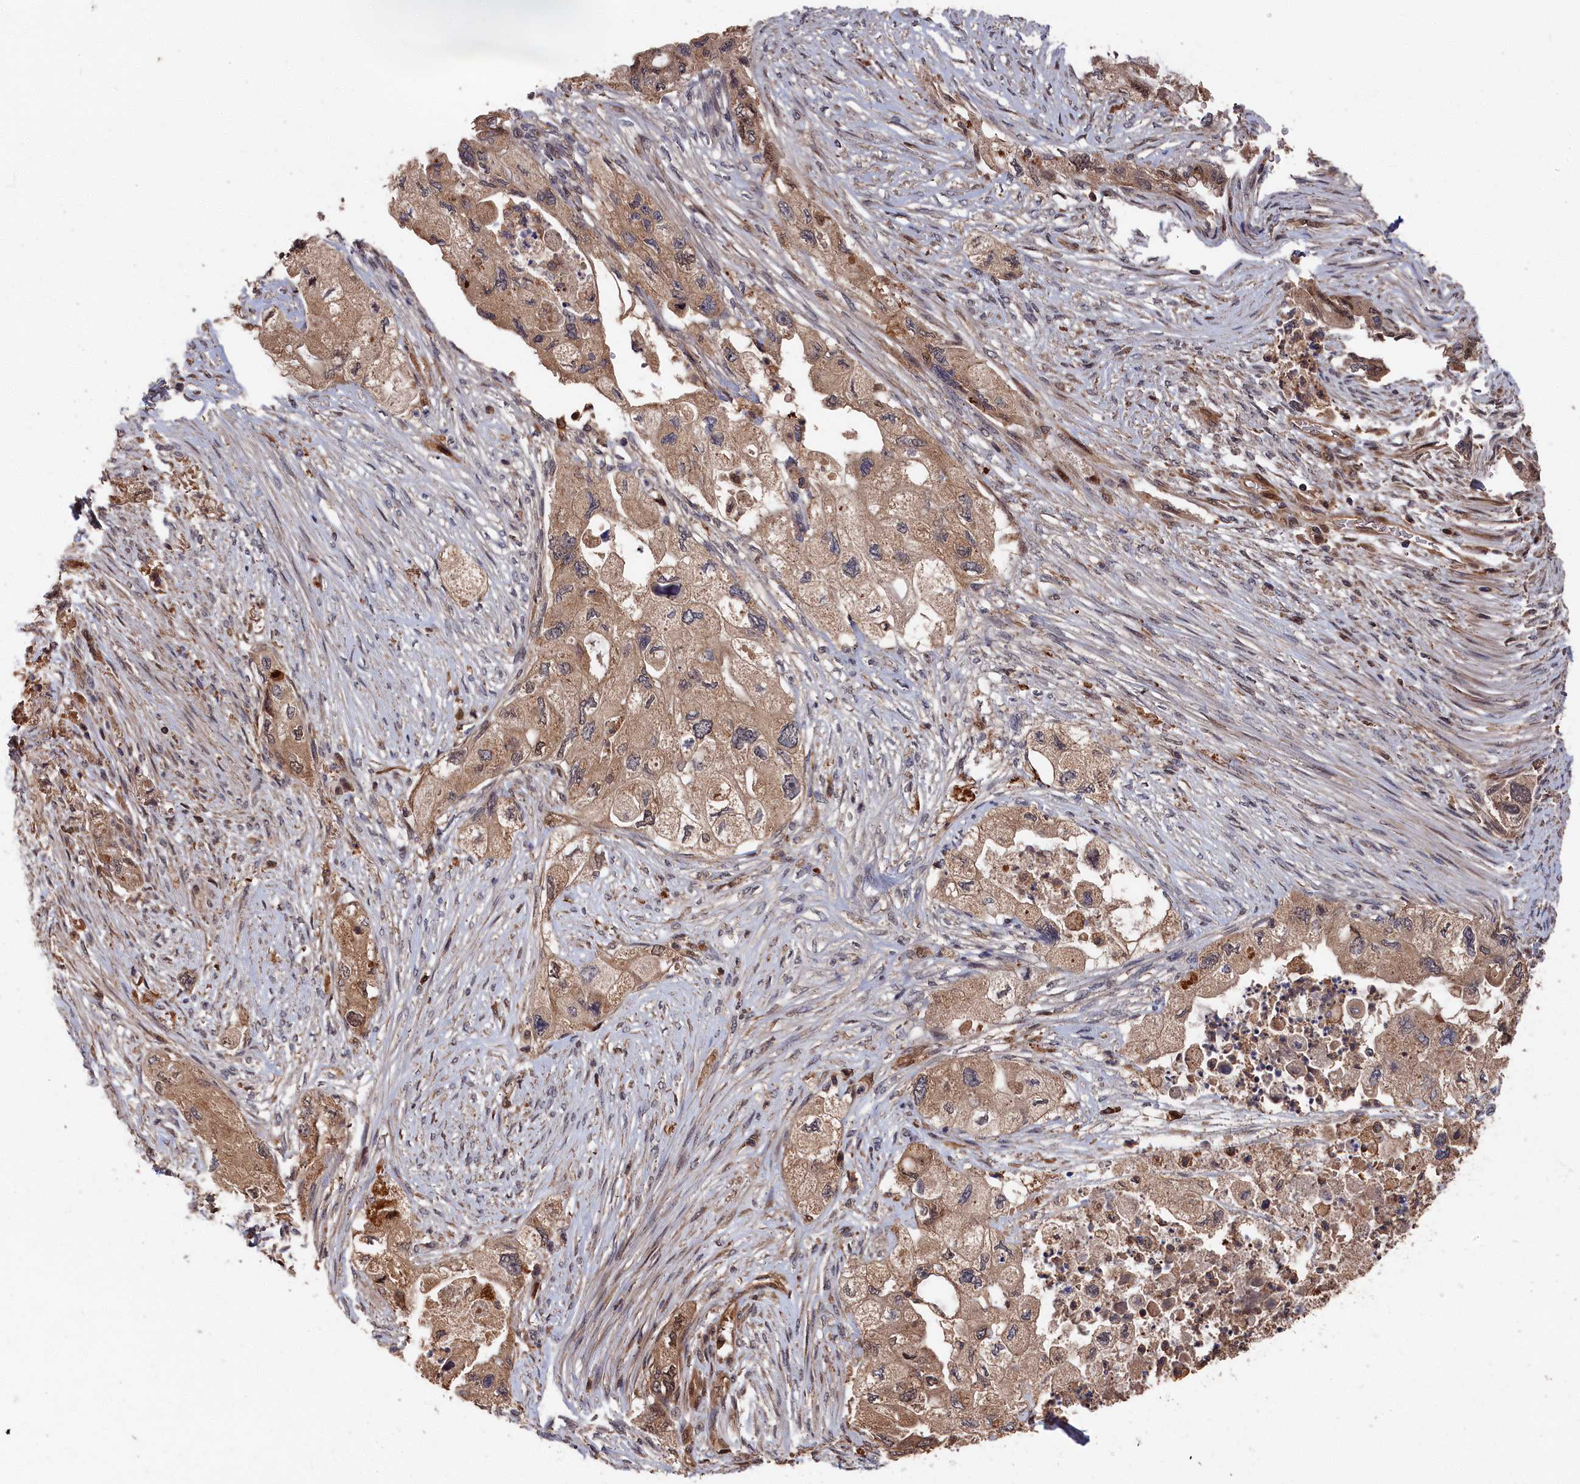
{"staining": {"intensity": "moderate", "quantity": "25%-75%", "location": "cytoplasmic/membranous,nuclear"}, "tissue": "pancreatic cancer", "cell_type": "Tumor cells", "image_type": "cancer", "snomed": [{"axis": "morphology", "description": "Adenocarcinoma, NOS"}, {"axis": "topography", "description": "Pancreas"}], "caption": "A photomicrograph showing moderate cytoplasmic/membranous and nuclear expression in approximately 25%-75% of tumor cells in pancreatic cancer (adenocarcinoma), as visualized by brown immunohistochemical staining.", "gene": "RMI2", "patient": {"sex": "female", "age": 73}}